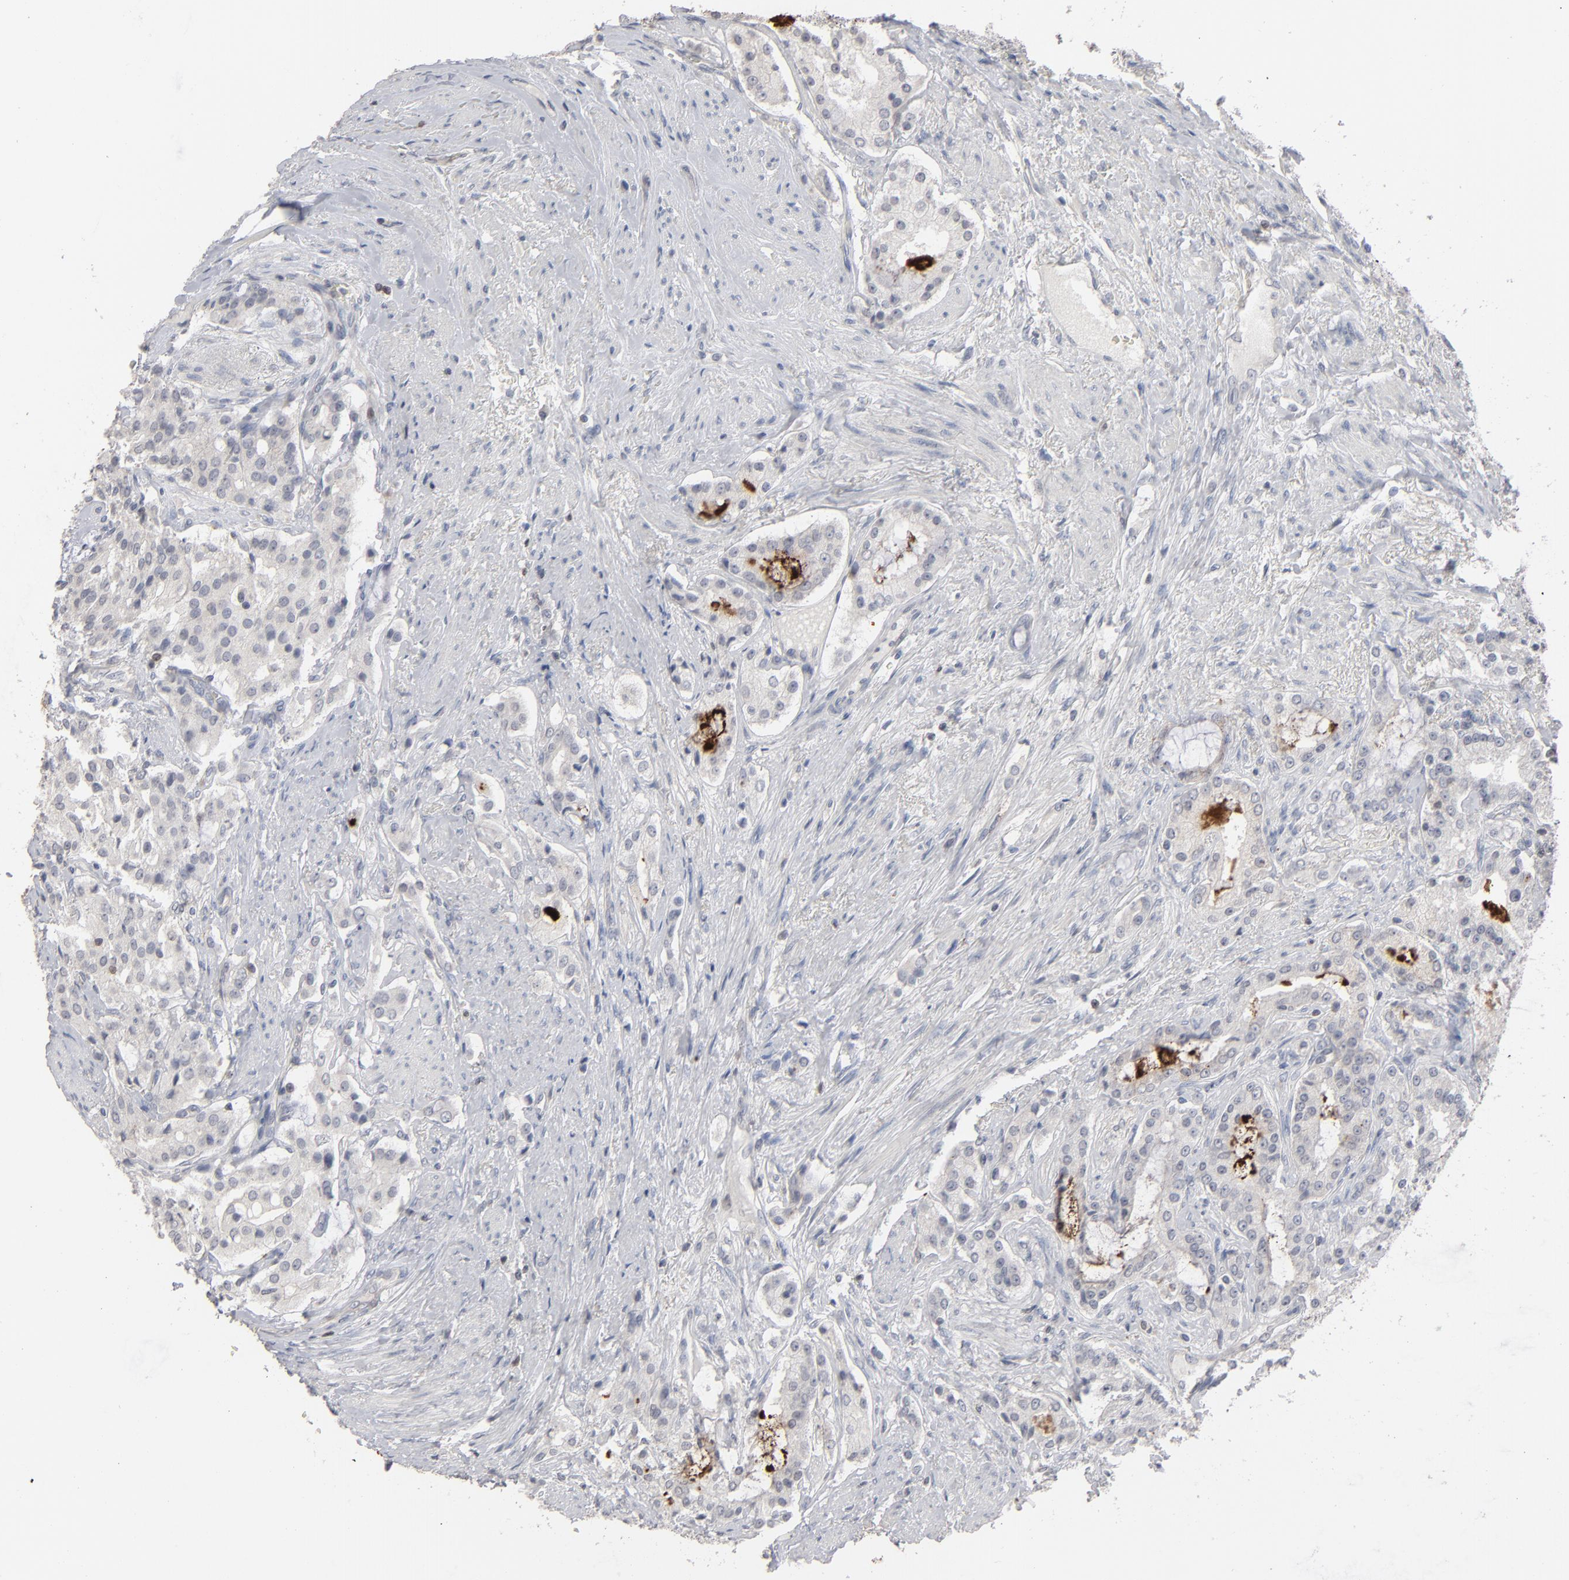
{"staining": {"intensity": "negative", "quantity": "none", "location": "none"}, "tissue": "prostate cancer", "cell_type": "Tumor cells", "image_type": "cancer", "snomed": [{"axis": "morphology", "description": "Adenocarcinoma, Medium grade"}, {"axis": "topography", "description": "Prostate"}], "caption": "Tumor cells show no significant expression in prostate cancer.", "gene": "STAT4", "patient": {"sex": "male", "age": 72}}